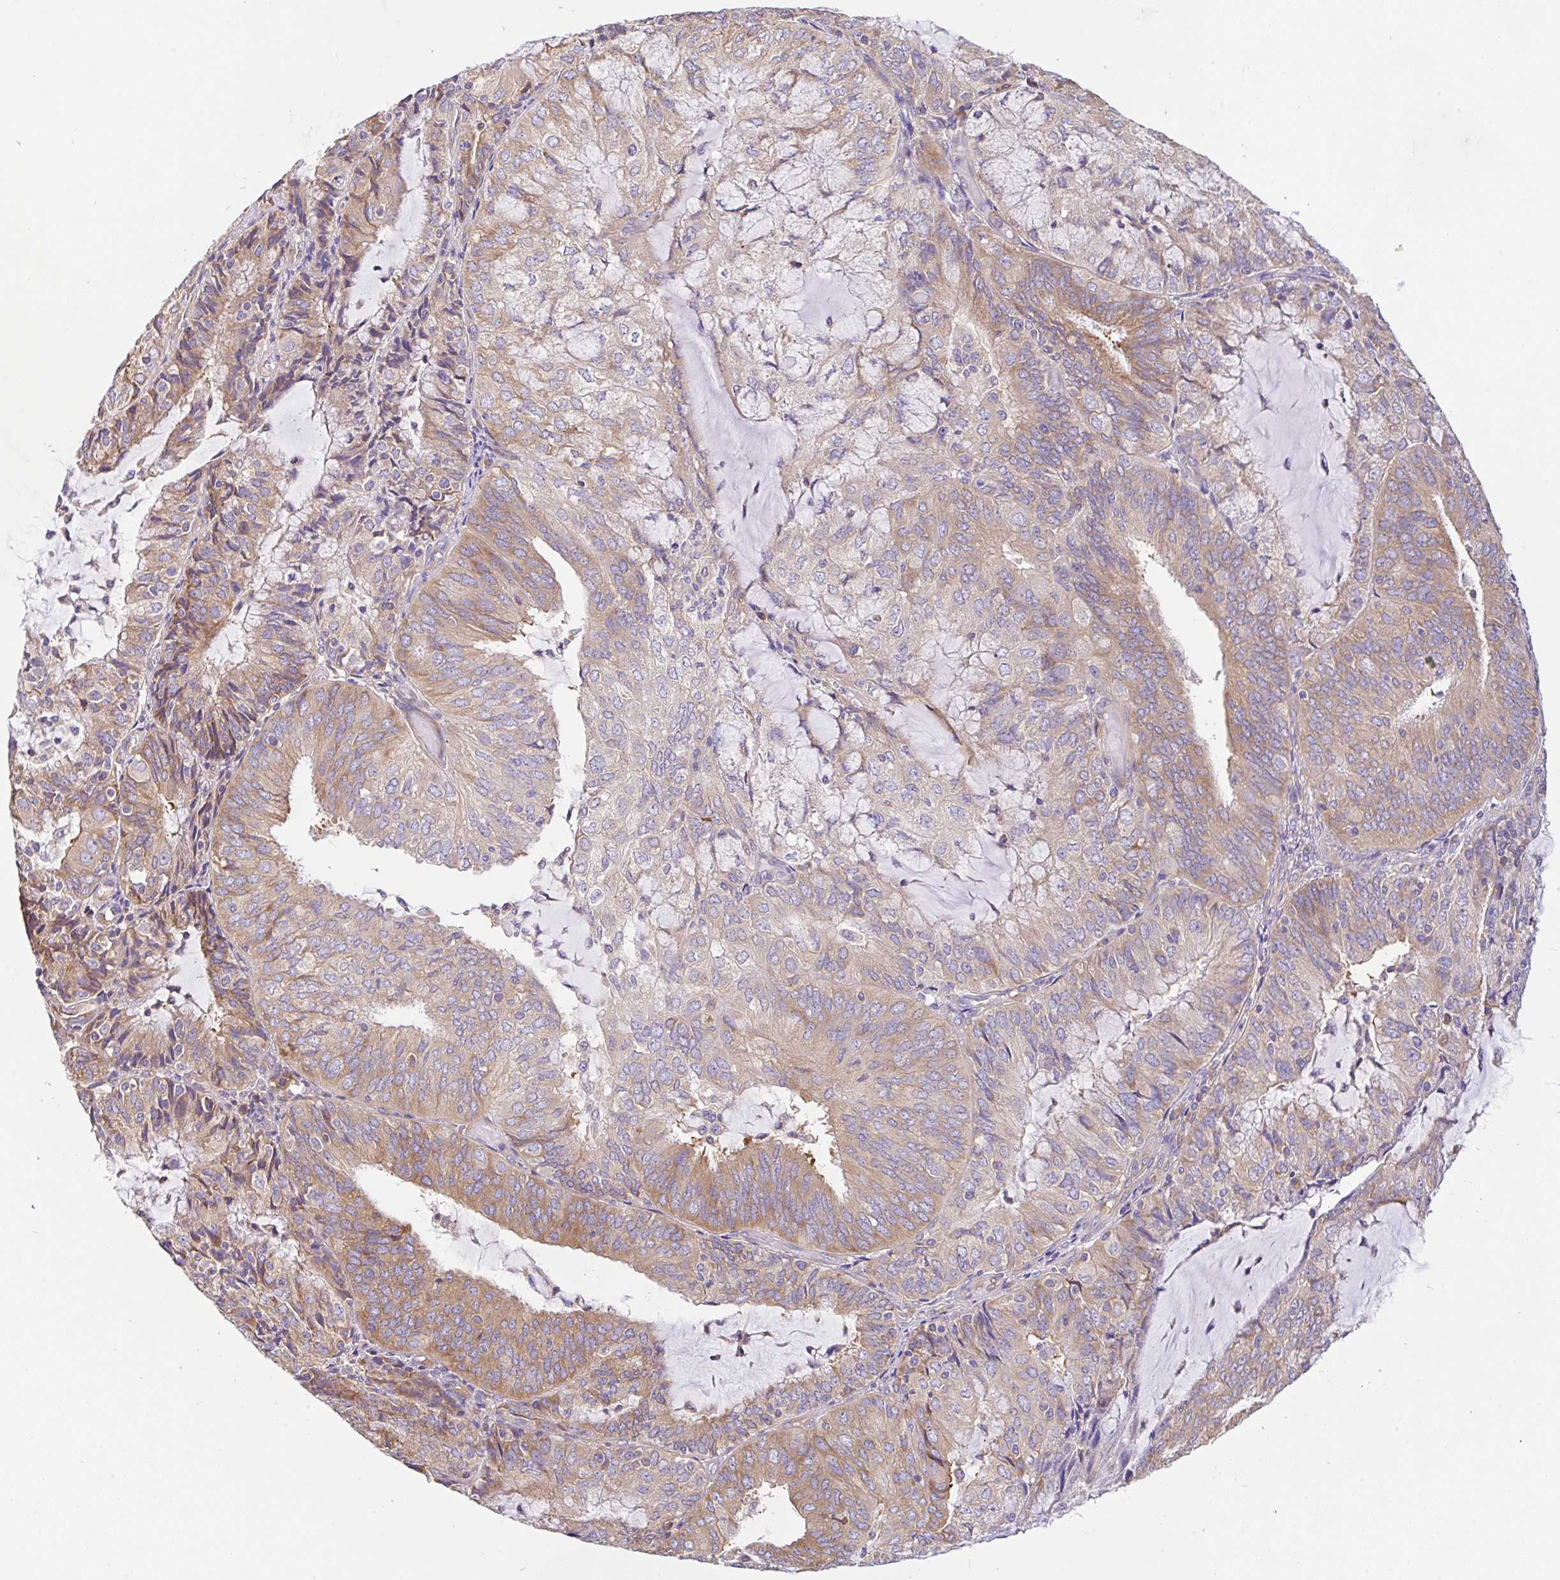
{"staining": {"intensity": "moderate", "quantity": "25%-75%", "location": "cytoplasmic/membranous"}, "tissue": "endometrial cancer", "cell_type": "Tumor cells", "image_type": "cancer", "snomed": [{"axis": "morphology", "description": "Adenocarcinoma, NOS"}, {"axis": "topography", "description": "Endometrium"}], "caption": "The immunohistochemical stain labels moderate cytoplasmic/membranous expression in tumor cells of adenocarcinoma (endometrial) tissue.", "gene": "GFPT2", "patient": {"sex": "female", "age": 81}}